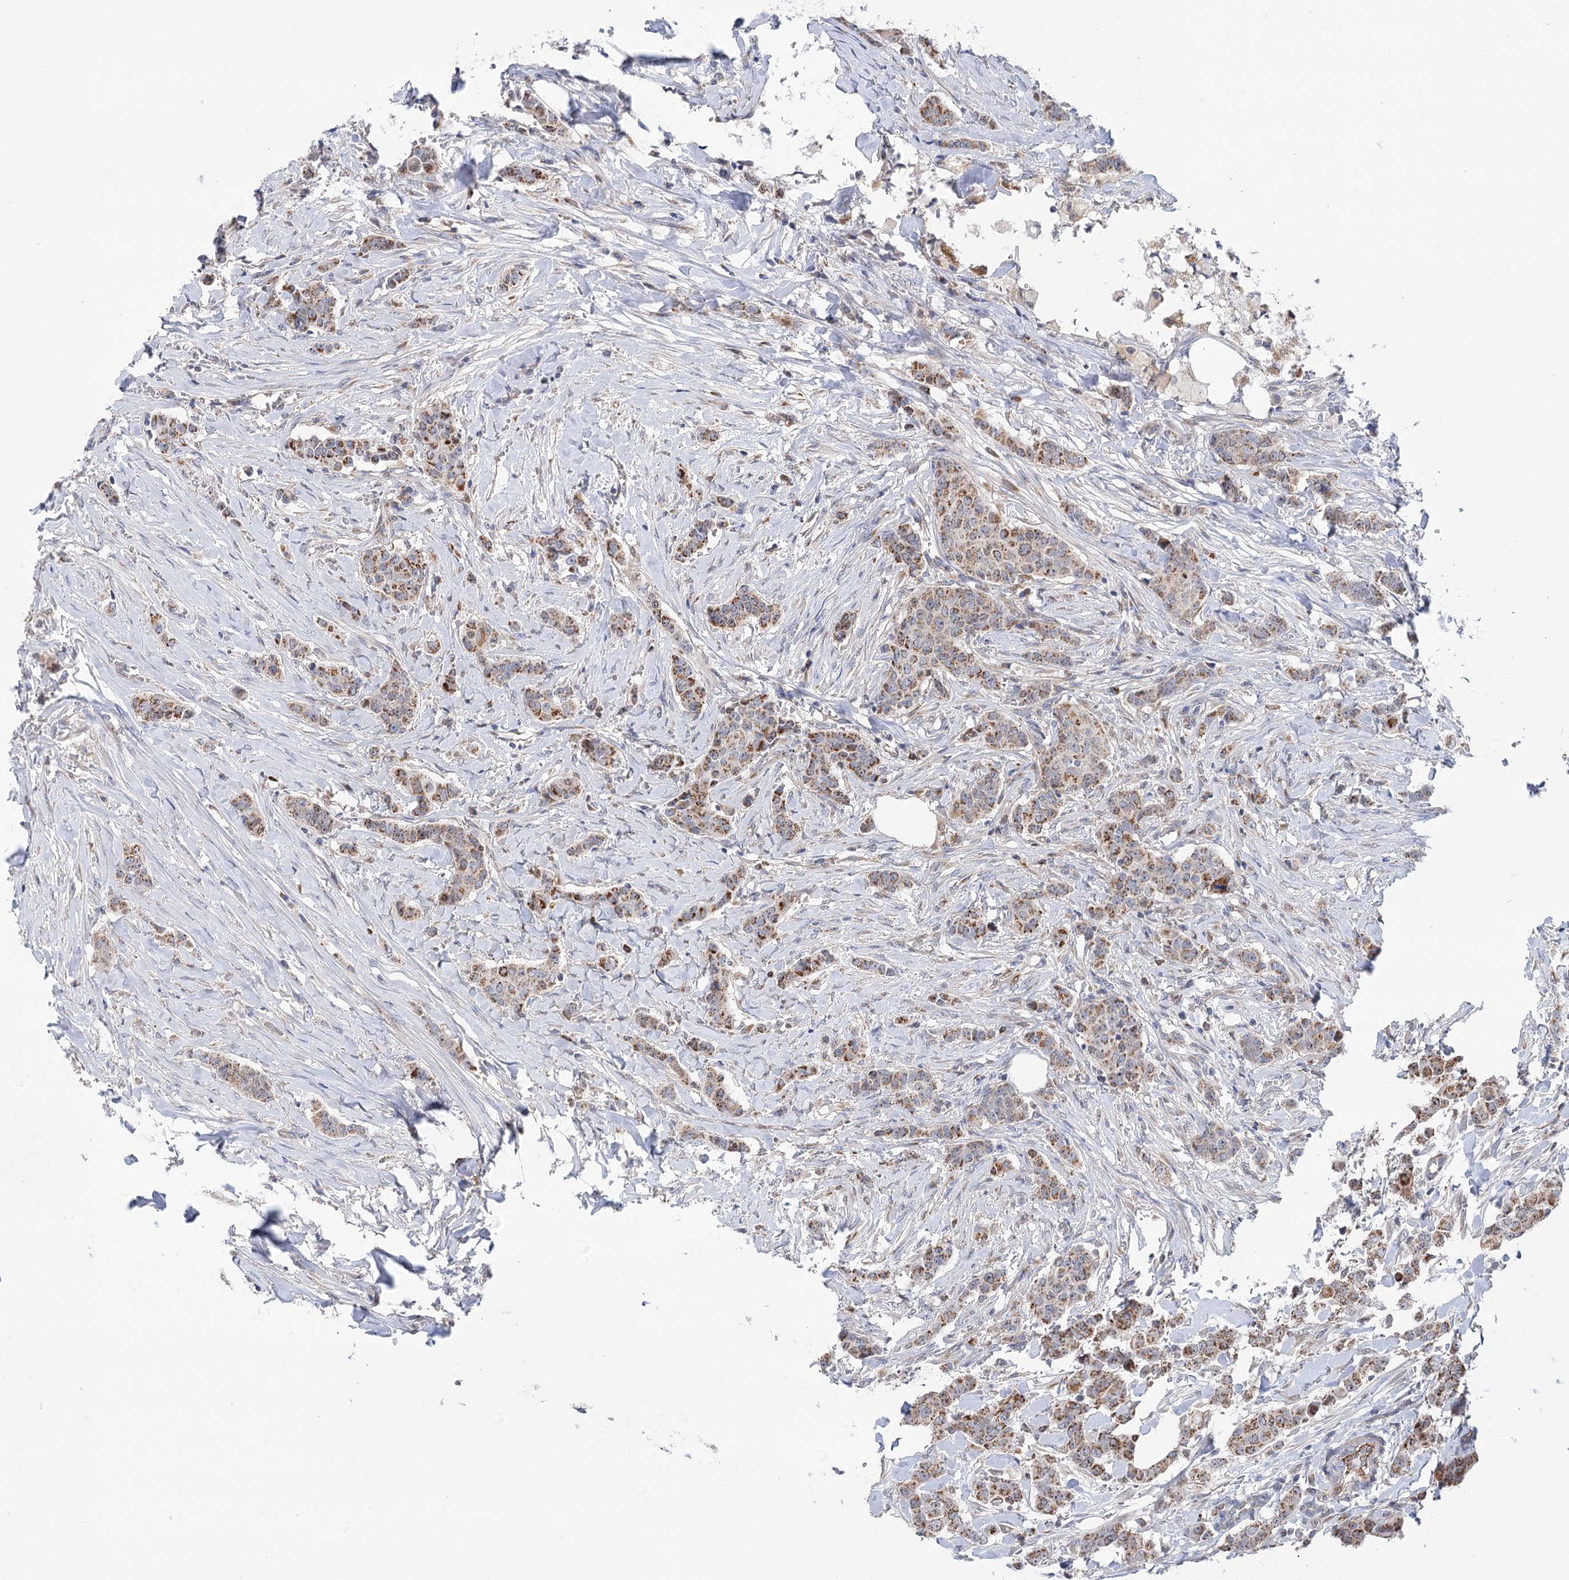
{"staining": {"intensity": "moderate", "quantity": "25%-75%", "location": "cytoplasmic/membranous"}, "tissue": "breast cancer", "cell_type": "Tumor cells", "image_type": "cancer", "snomed": [{"axis": "morphology", "description": "Duct carcinoma"}, {"axis": "topography", "description": "Breast"}], "caption": "IHC (DAB) staining of breast cancer exhibits moderate cytoplasmic/membranous protein positivity in about 25%-75% of tumor cells.", "gene": "ECHDC3", "patient": {"sex": "female", "age": 40}}